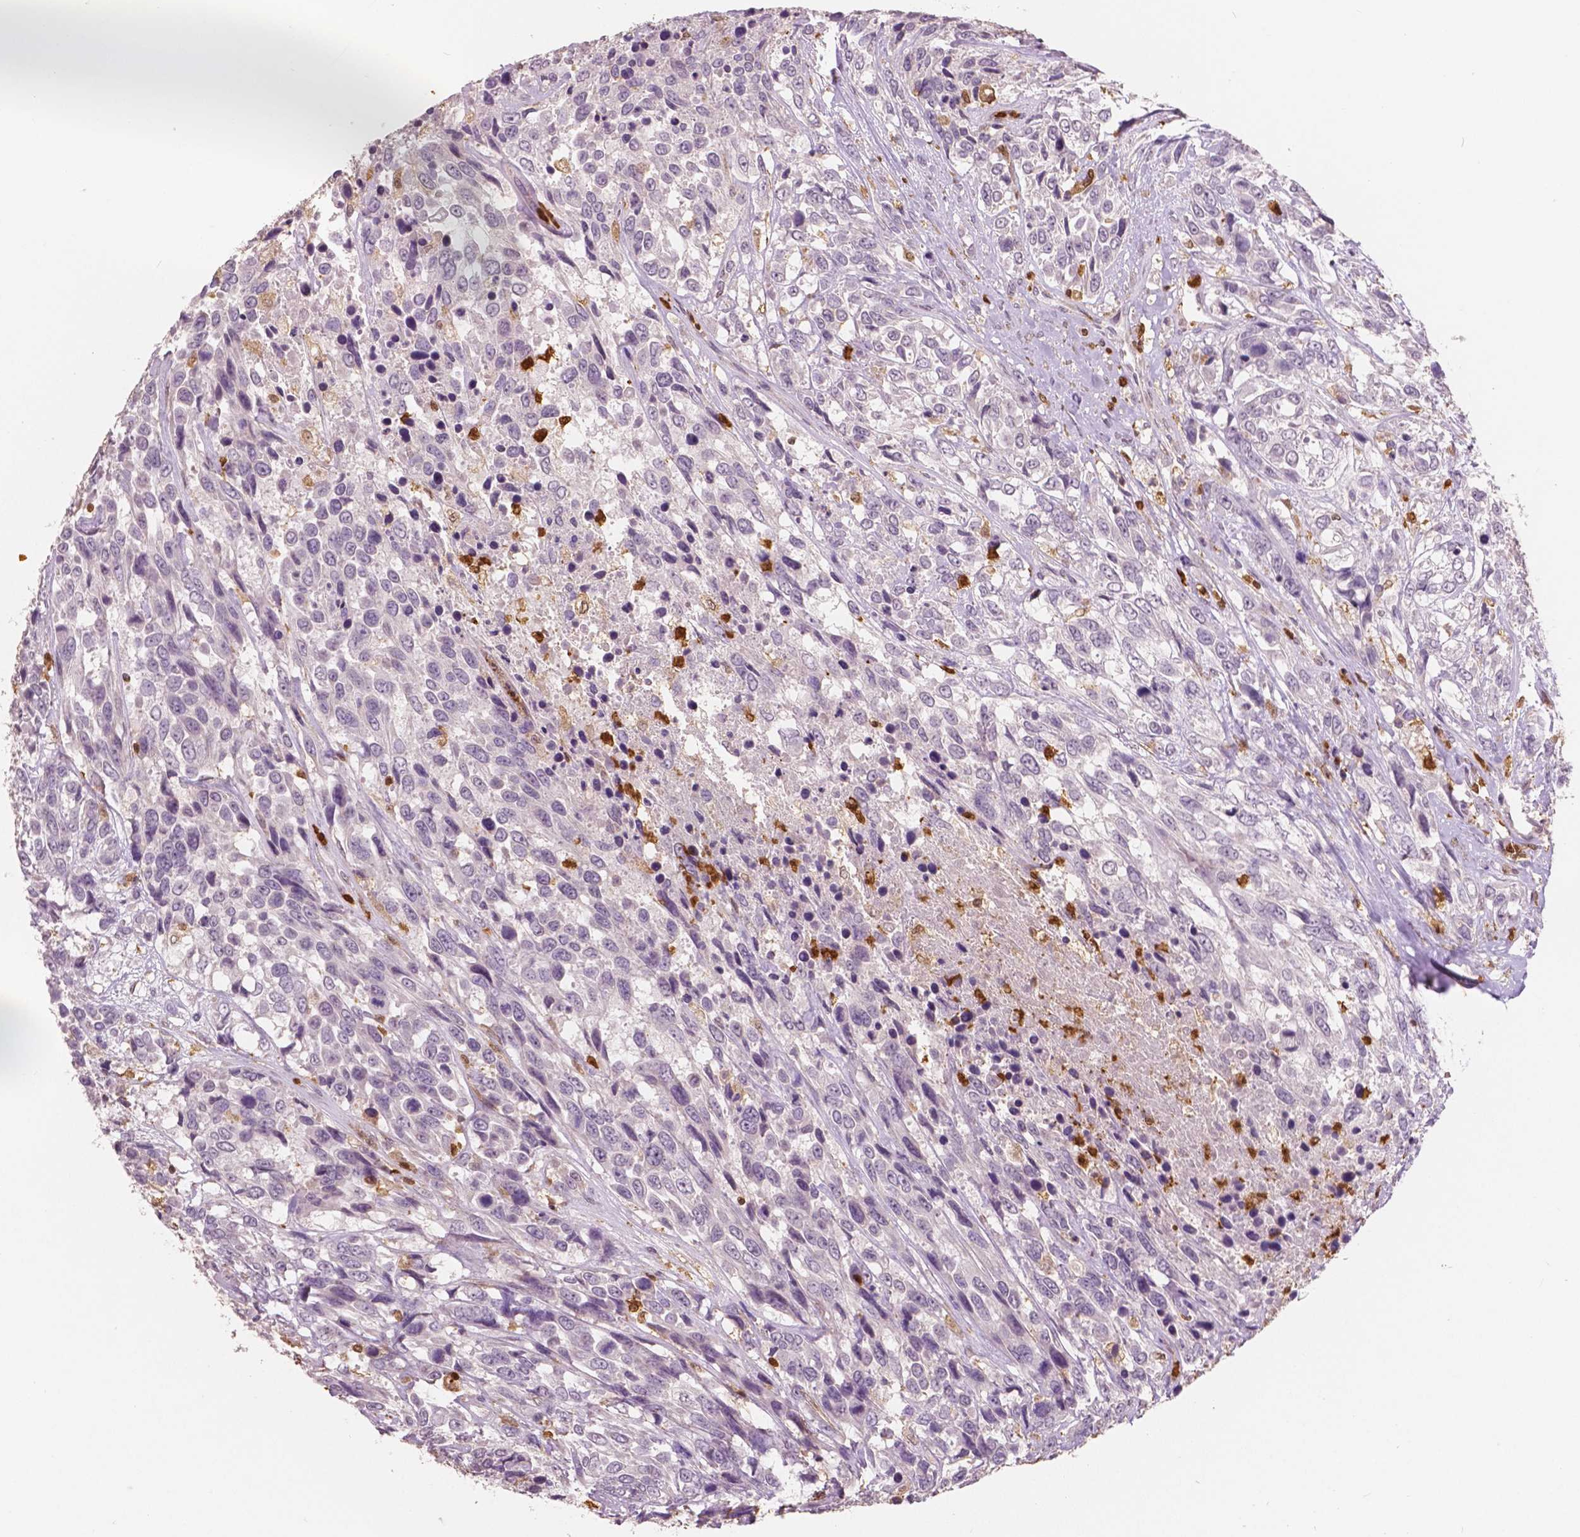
{"staining": {"intensity": "negative", "quantity": "none", "location": "none"}, "tissue": "urothelial cancer", "cell_type": "Tumor cells", "image_type": "cancer", "snomed": [{"axis": "morphology", "description": "Urothelial carcinoma, High grade"}, {"axis": "topography", "description": "Urinary bladder"}], "caption": "A high-resolution image shows immunohistochemistry staining of urothelial carcinoma (high-grade), which shows no significant expression in tumor cells.", "gene": "S100A4", "patient": {"sex": "female", "age": 70}}